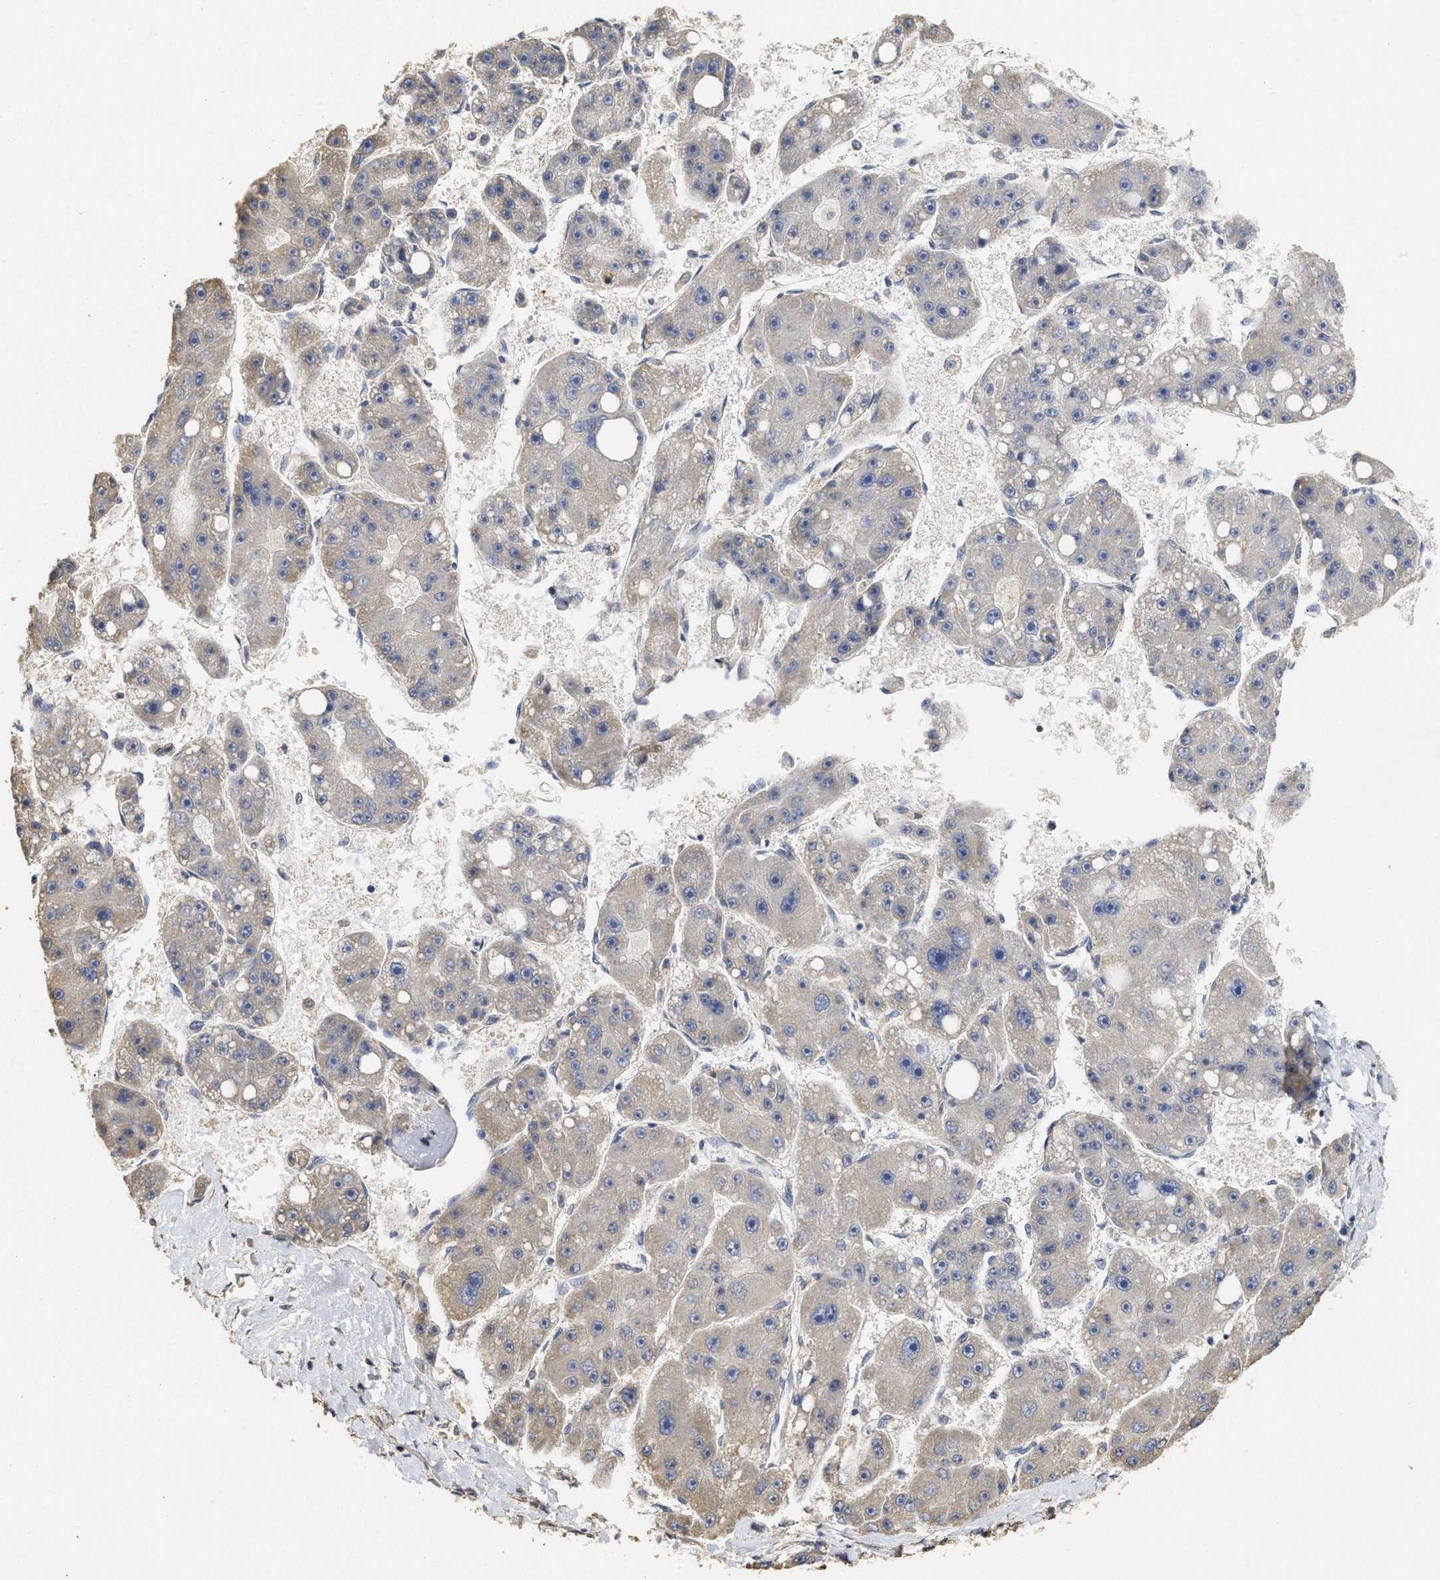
{"staining": {"intensity": "negative", "quantity": "none", "location": "none"}, "tissue": "liver cancer", "cell_type": "Tumor cells", "image_type": "cancer", "snomed": [{"axis": "morphology", "description": "Carcinoma, Hepatocellular, NOS"}, {"axis": "topography", "description": "Liver"}], "caption": "IHC of human liver hepatocellular carcinoma demonstrates no positivity in tumor cells. The staining was performed using DAB to visualize the protein expression in brown, while the nuclei were stained in blue with hematoxylin (Magnification: 20x).", "gene": "NAV1", "patient": {"sex": "female", "age": 61}}